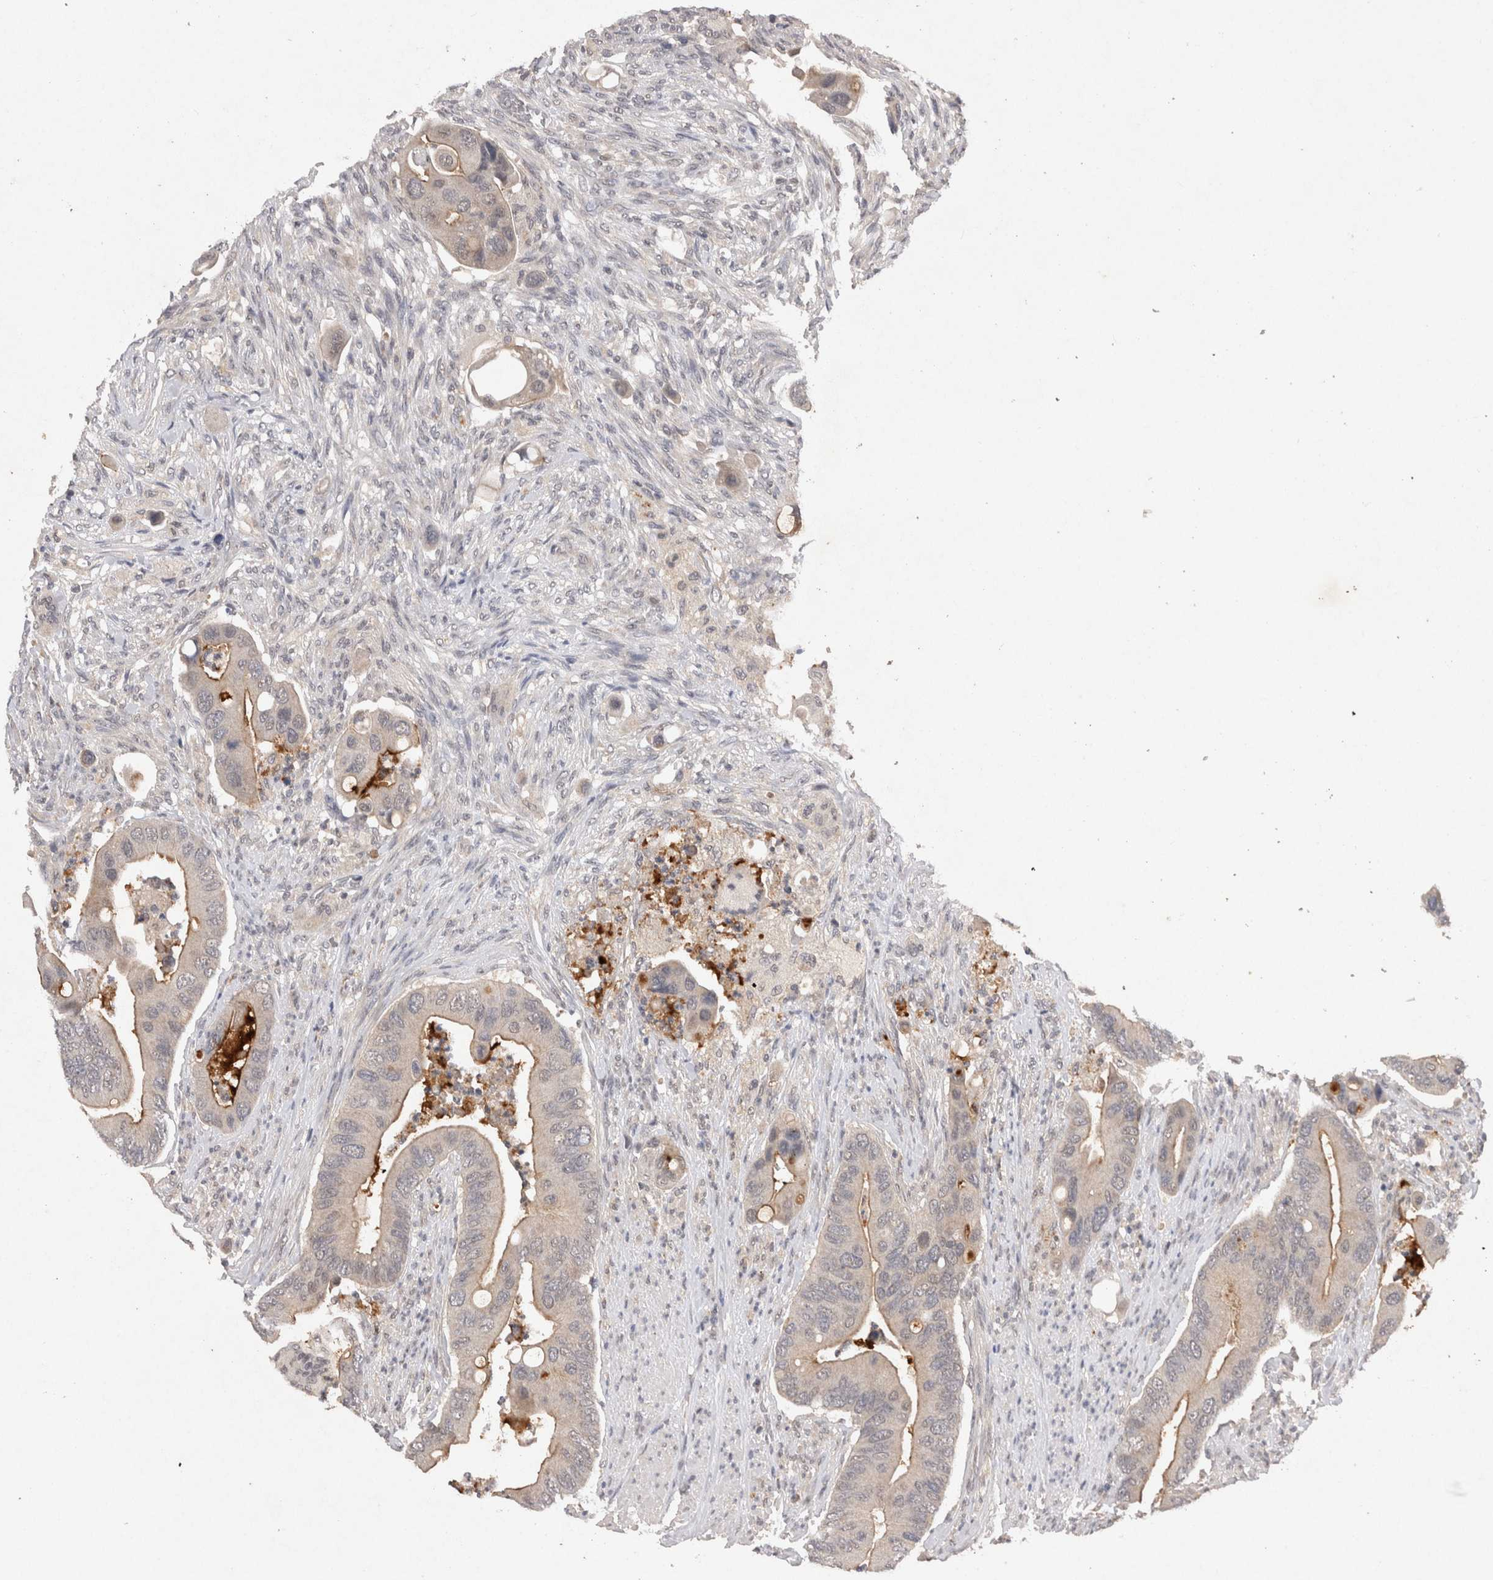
{"staining": {"intensity": "weak", "quantity": "25%-75%", "location": "cytoplasmic/membranous"}, "tissue": "colorectal cancer", "cell_type": "Tumor cells", "image_type": "cancer", "snomed": [{"axis": "morphology", "description": "Adenocarcinoma, NOS"}, {"axis": "topography", "description": "Rectum"}], "caption": "Brown immunohistochemical staining in adenocarcinoma (colorectal) demonstrates weak cytoplasmic/membranous positivity in approximately 25%-75% of tumor cells. (Stains: DAB (3,3'-diaminobenzidine) in brown, nuclei in blue, Microscopy: brightfield microscopy at high magnification).", "gene": "RASSF3", "patient": {"sex": "female", "age": 57}}